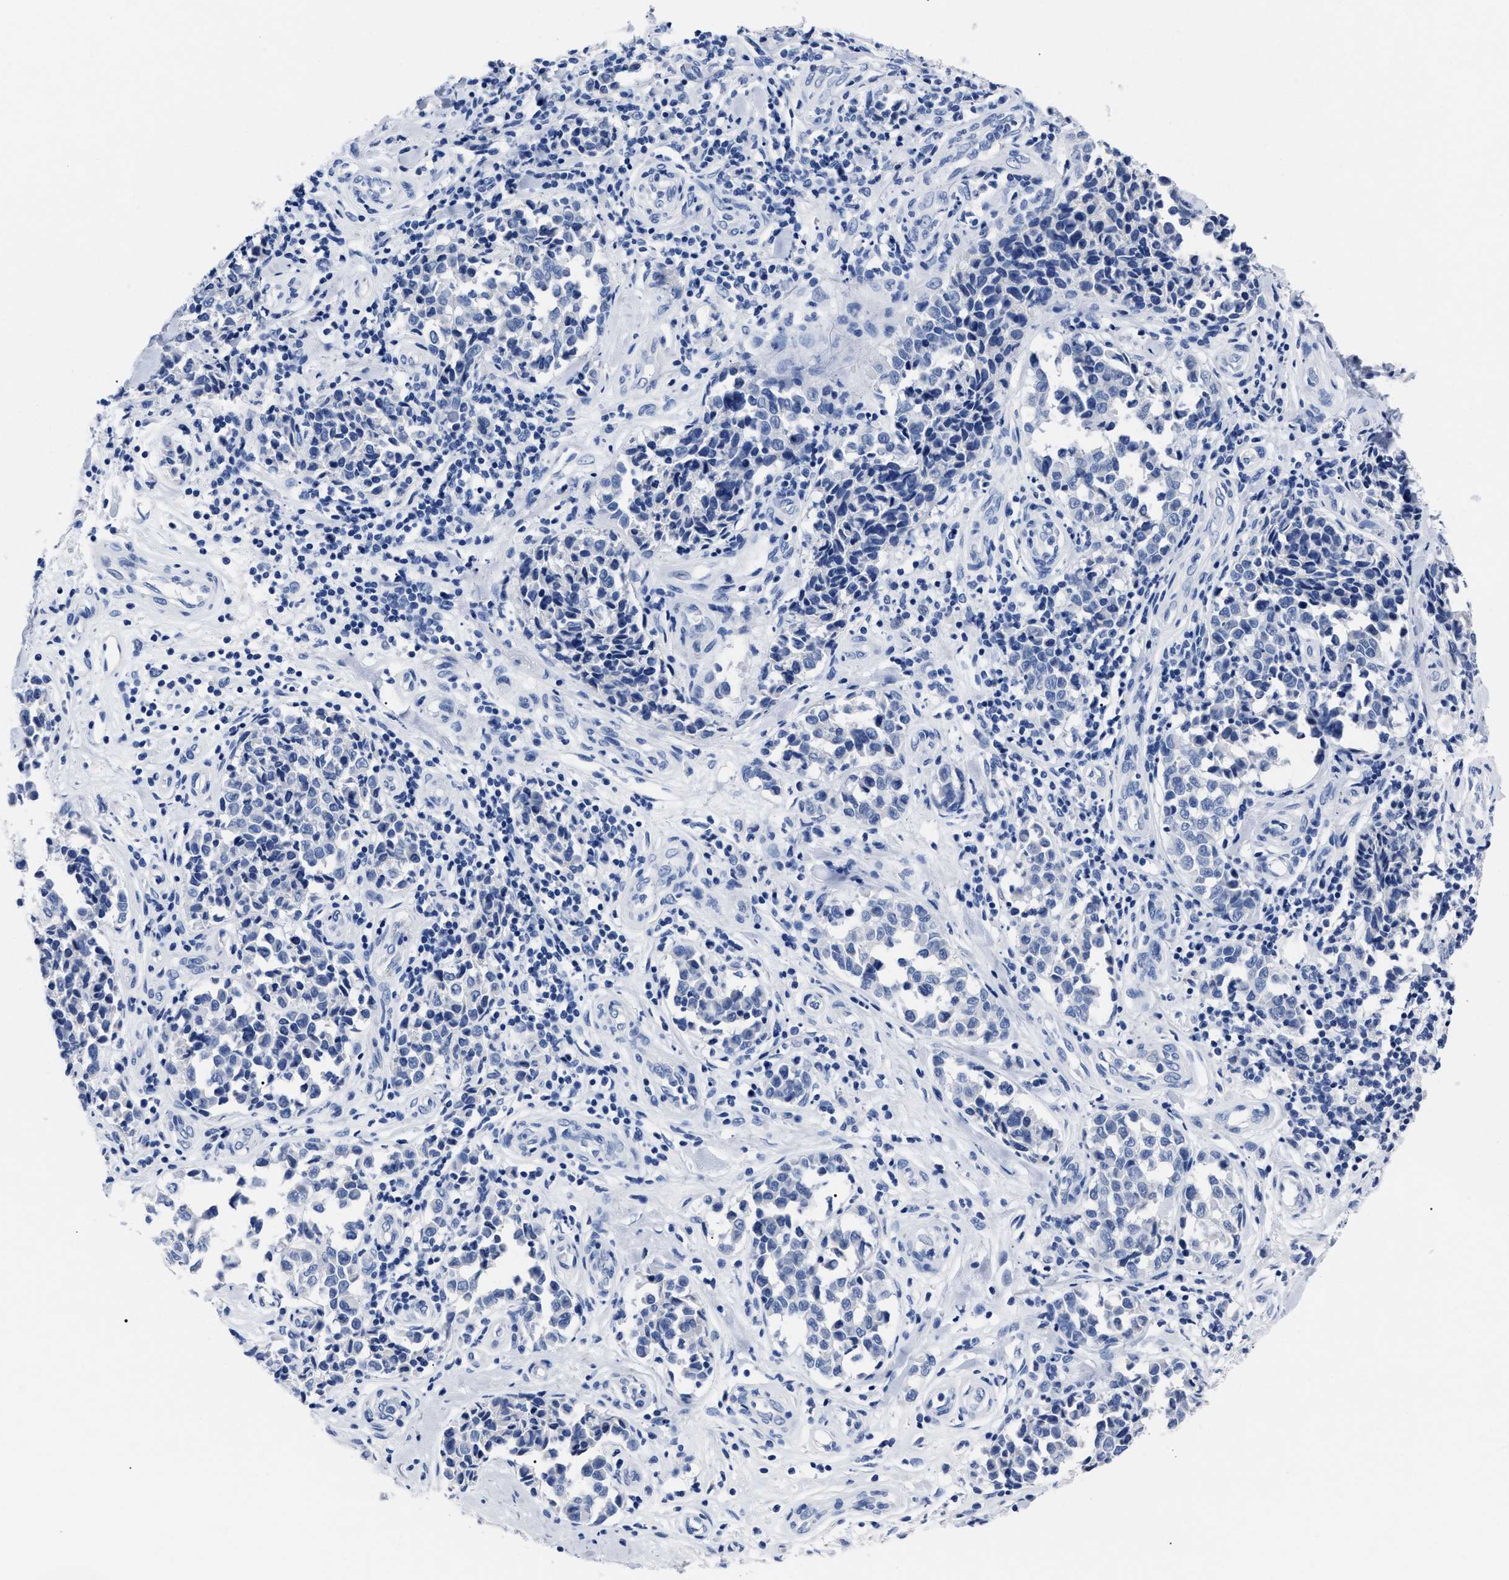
{"staining": {"intensity": "negative", "quantity": "none", "location": "none"}, "tissue": "melanoma", "cell_type": "Tumor cells", "image_type": "cancer", "snomed": [{"axis": "morphology", "description": "Malignant melanoma, NOS"}, {"axis": "topography", "description": "Skin"}], "caption": "This micrograph is of melanoma stained with immunohistochemistry (IHC) to label a protein in brown with the nuclei are counter-stained blue. There is no positivity in tumor cells.", "gene": "ALPG", "patient": {"sex": "female", "age": 64}}